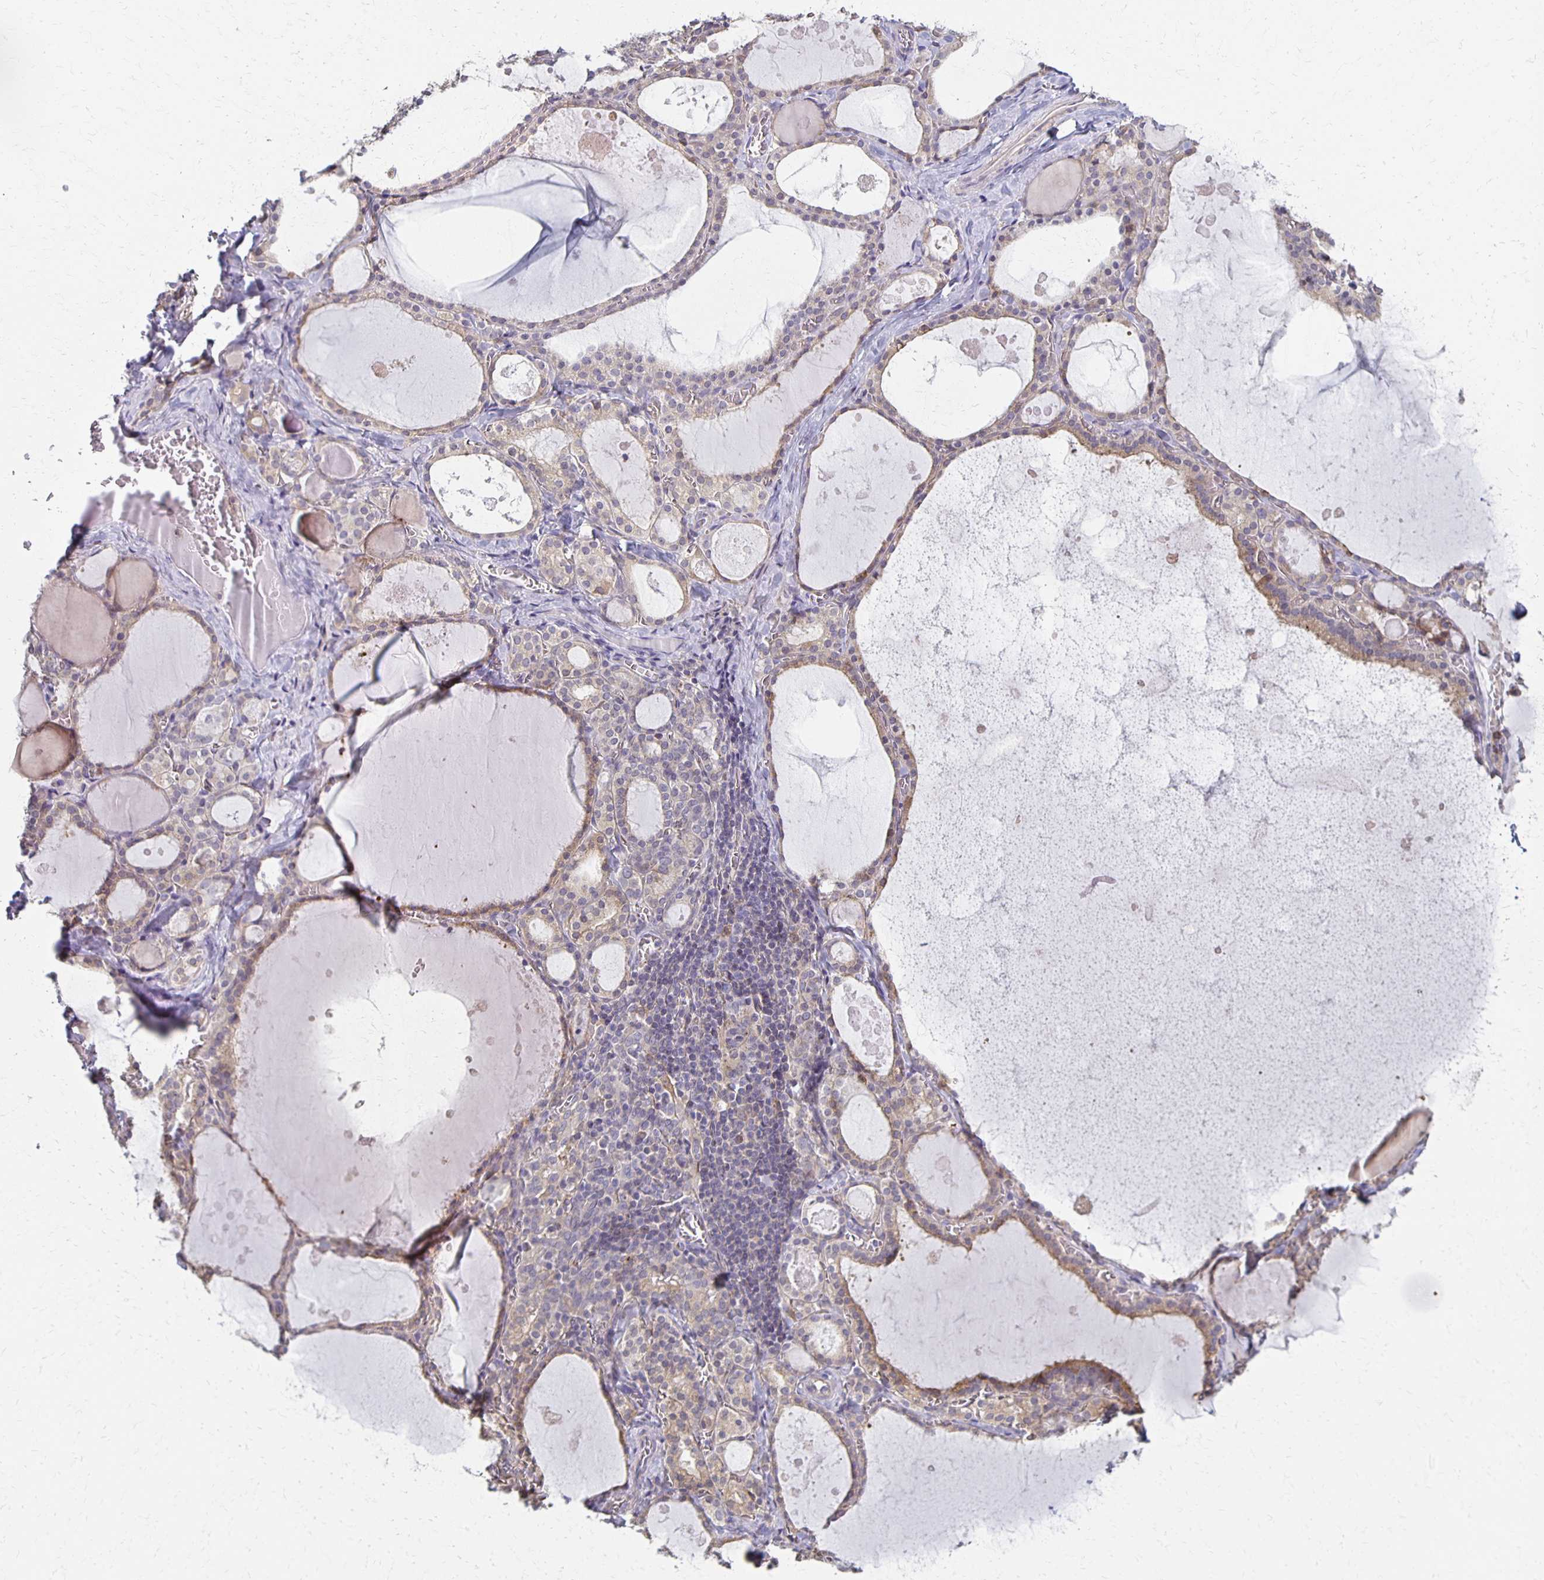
{"staining": {"intensity": "moderate", "quantity": ">75%", "location": "cytoplasmic/membranous"}, "tissue": "thyroid gland", "cell_type": "Glandular cells", "image_type": "normal", "snomed": [{"axis": "morphology", "description": "Normal tissue, NOS"}, {"axis": "topography", "description": "Thyroid gland"}], "caption": "Immunohistochemistry (IHC) (DAB) staining of unremarkable human thyroid gland reveals moderate cytoplasmic/membranous protein staining in about >75% of glandular cells.", "gene": "GPX4", "patient": {"sex": "male", "age": 56}}